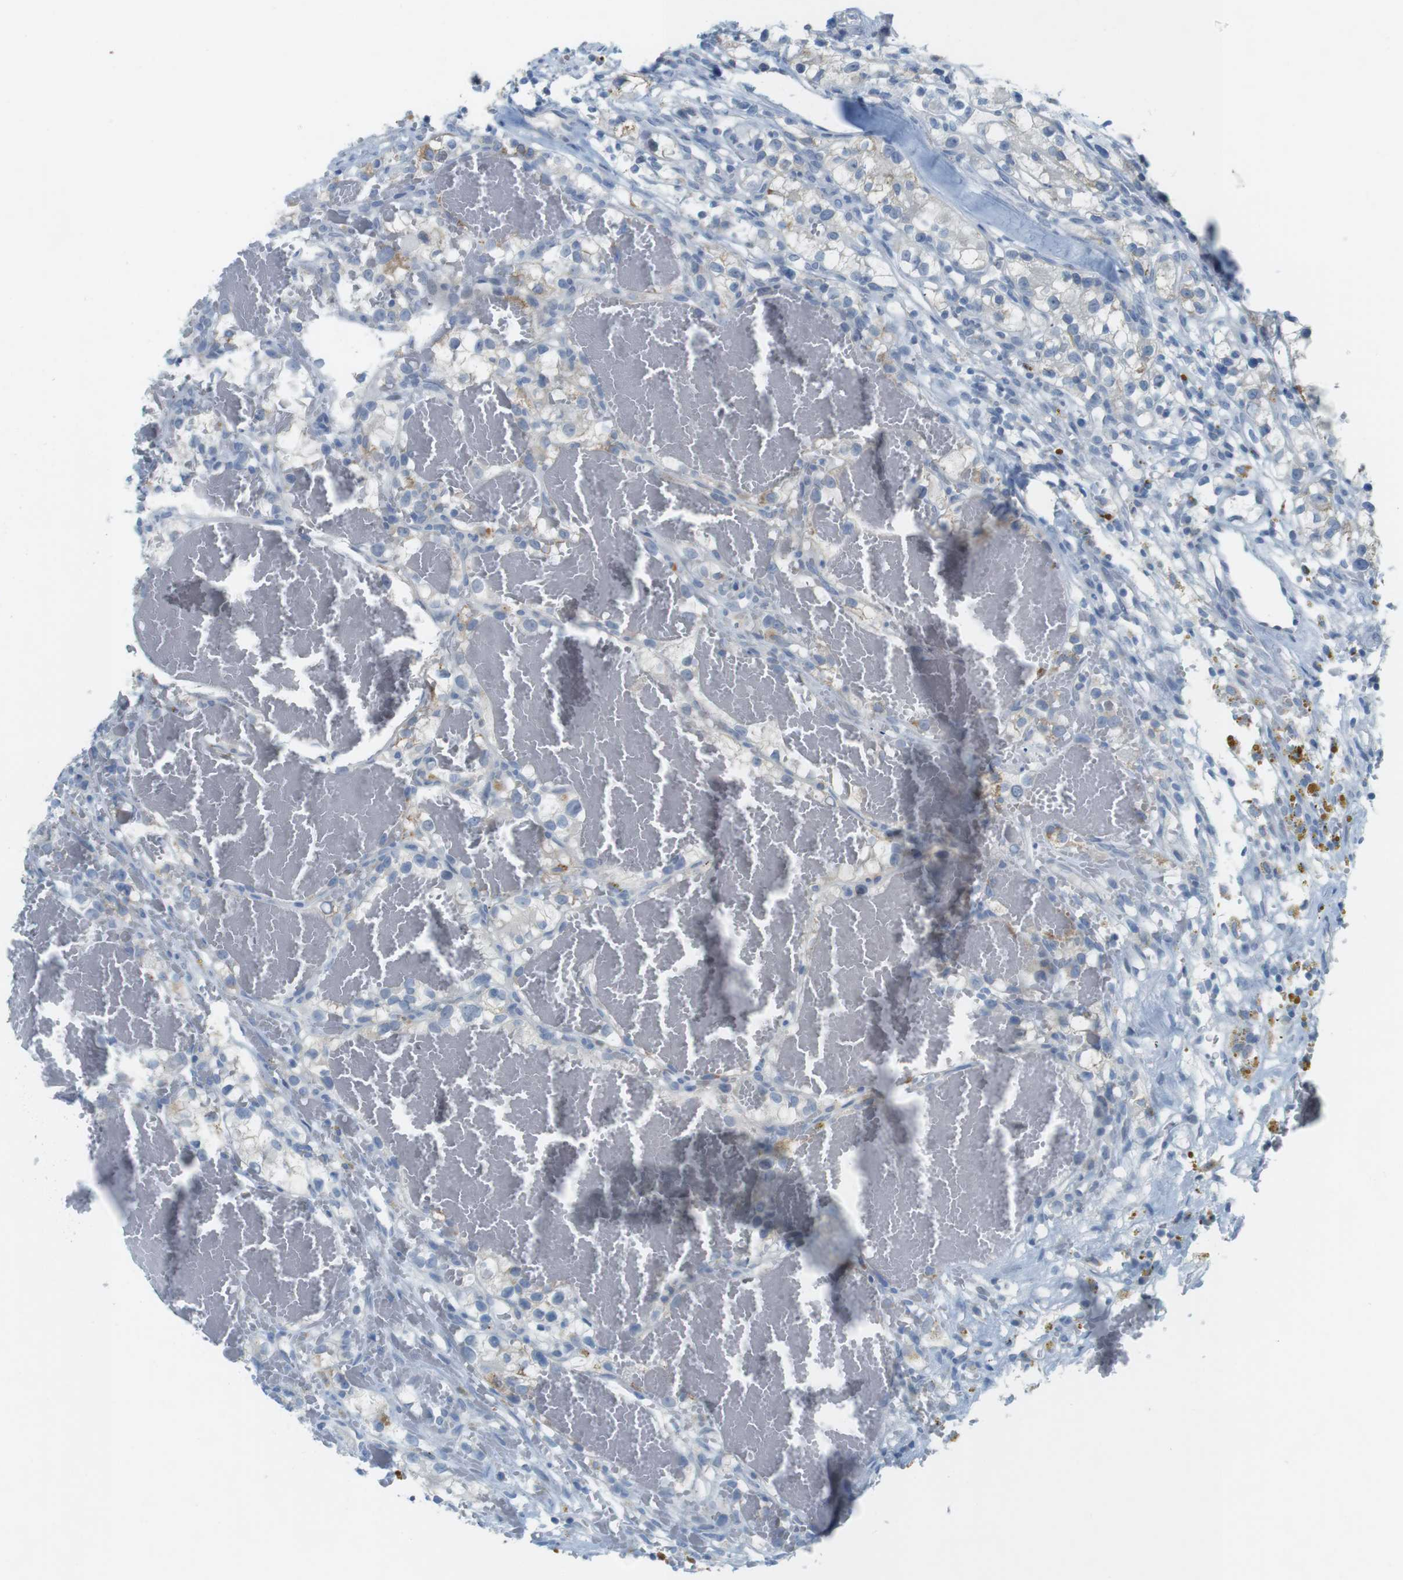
{"staining": {"intensity": "weak", "quantity": "<25%", "location": "cytoplasmic/membranous"}, "tissue": "renal cancer", "cell_type": "Tumor cells", "image_type": "cancer", "snomed": [{"axis": "morphology", "description": "Adenocarcinoma, NOS"}, {"axis": "topography", "description": "Kidney"}], "caption": "Tumor cells show no significant protein positivity in renal cancer (adenocarcinoma).", "gene": "YIPF1", "patient": {"sex": "female", "age": 57}}